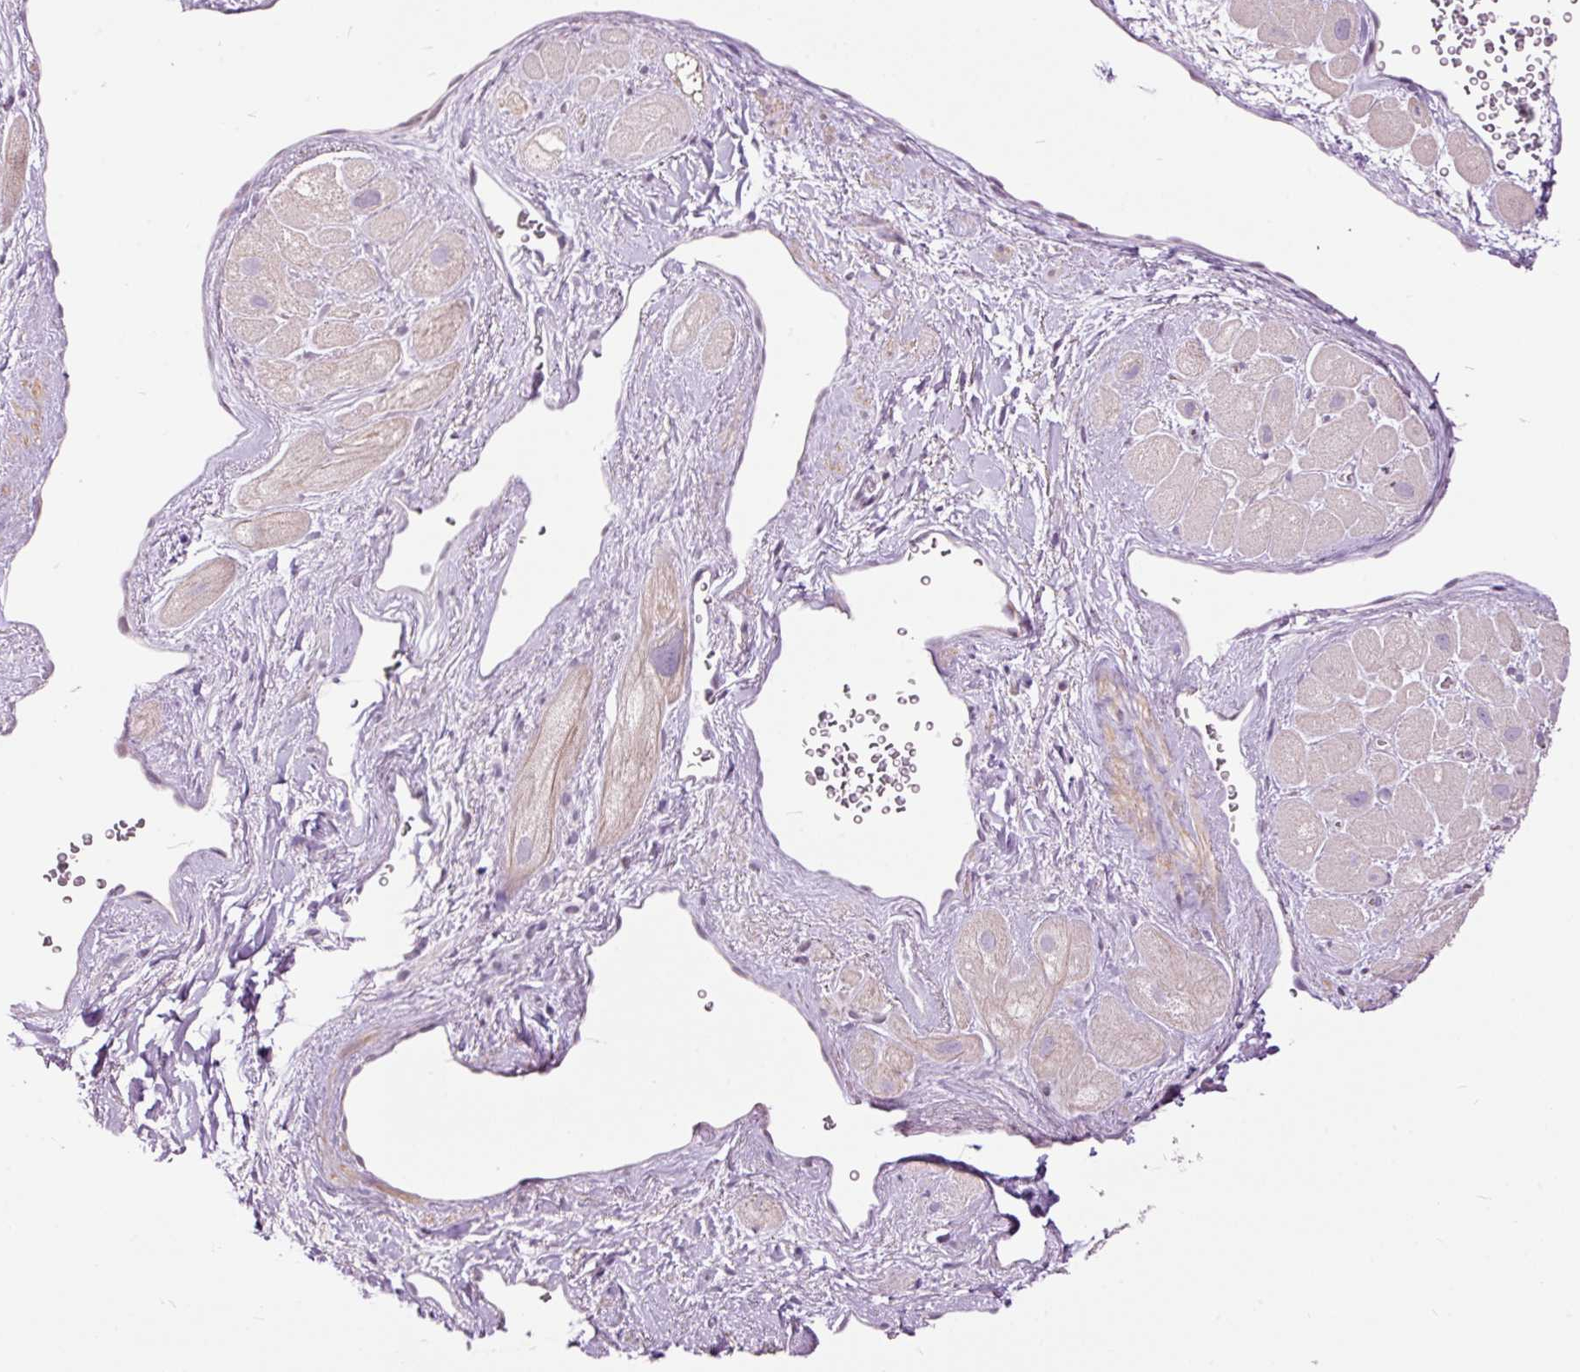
{"staining": {"intensity": "moderate", "quantity": "<25%", "location": "cytoplasmic/membranous"}, "tissue": "heart muscle", "cell_type": "Cardiomyocytes", "image_type": "normal", "snomed": [{"axis": "morphology", "description": "Normal tissue, NOS"}, {"axis": "topography", "description": "Heart"}], "caption": "Protein expression by IHC exhibits moderate cytoplasmic/membranous staining in about <25% of cardiomyocytes in unremarkable heart muscle.", "gene": "FCRL4", "patient": {"sex": "male", "age": 49}}